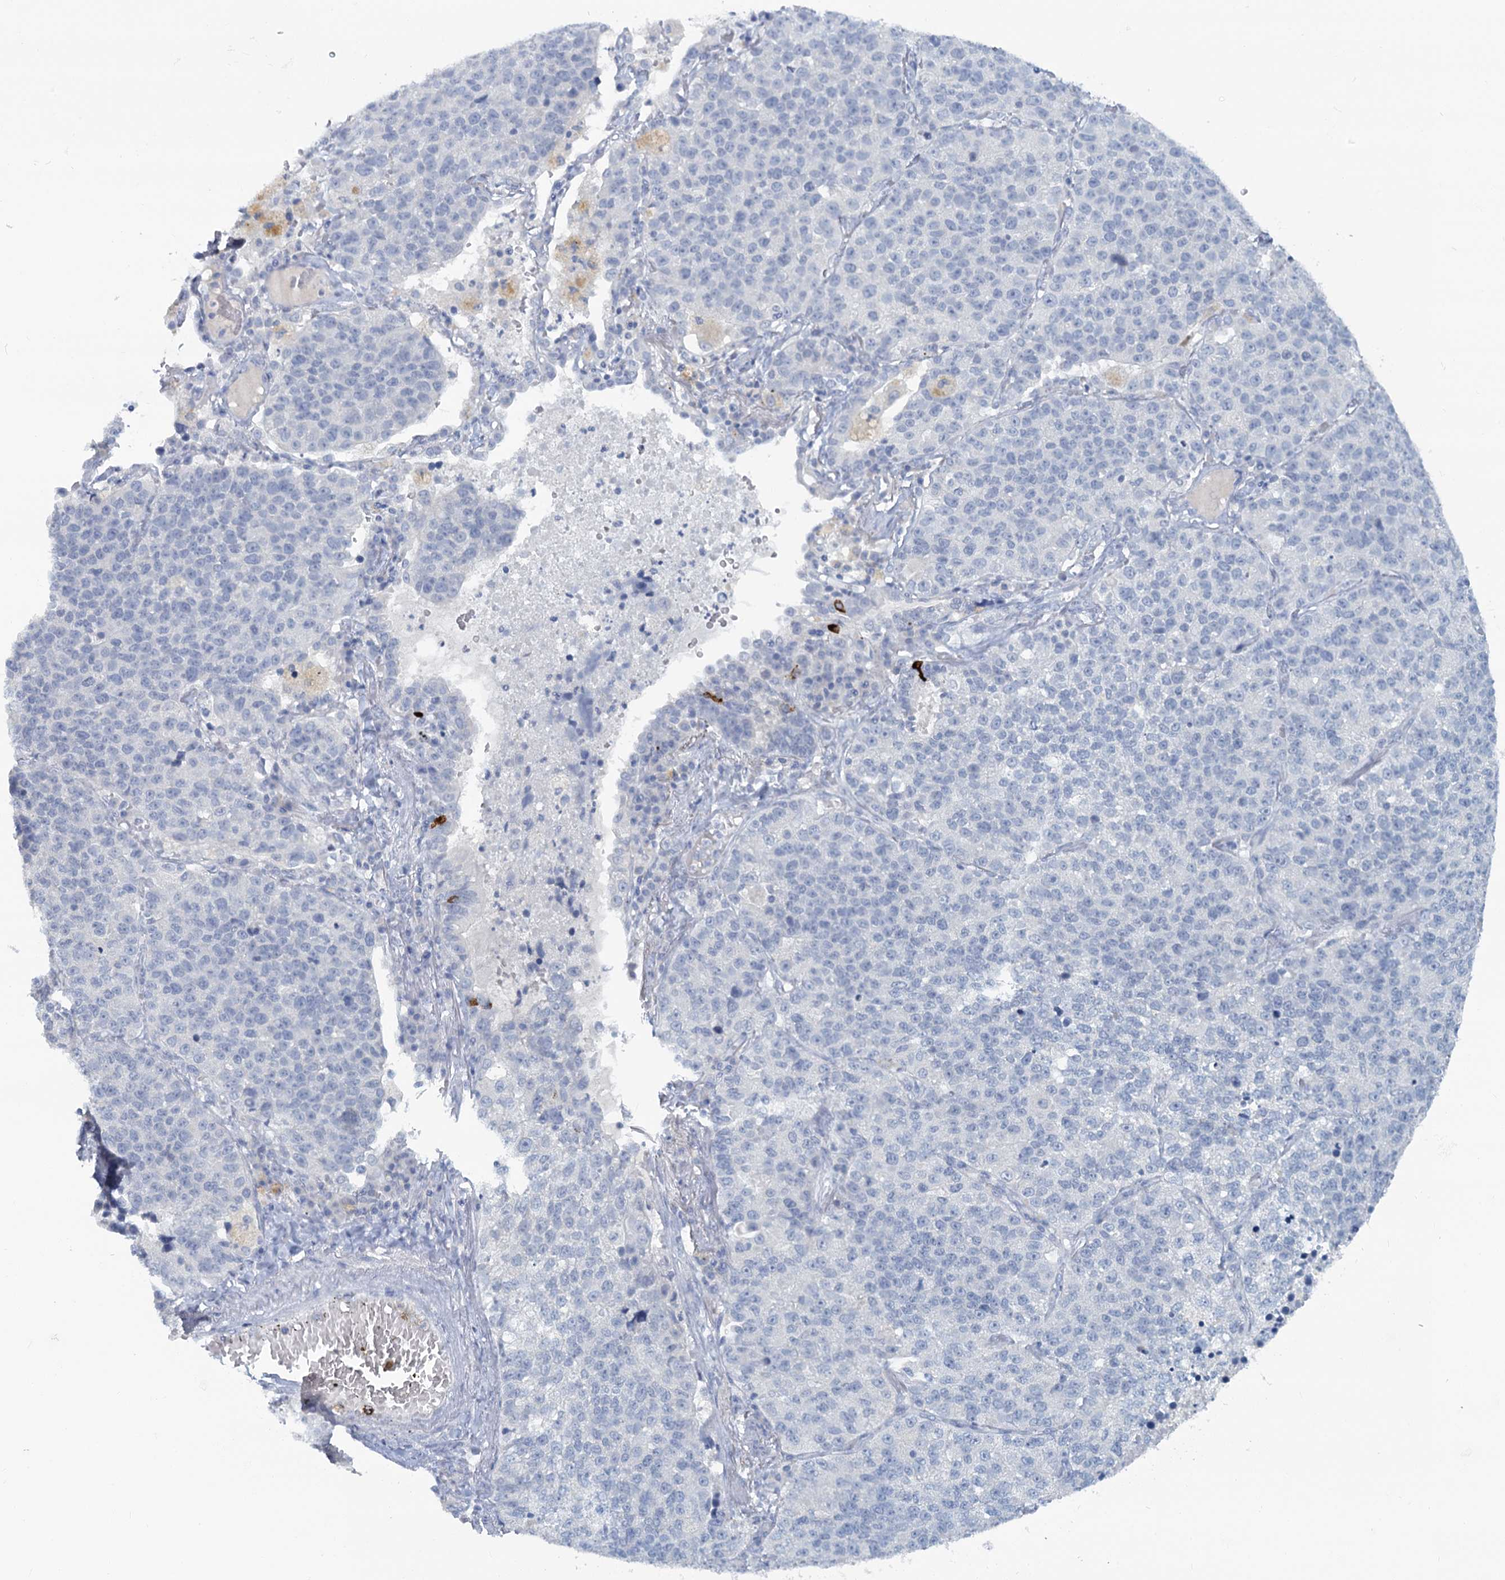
{"staining": {"intensity": "negative", "quantity": "none", "location": "none"}, "tissue": "lung cancer", "cell_type": "Tumor cells", "image_type": "cancer", "snomed": [{"axis": "morphology", "description": "Adenocarcinoma, NOS"}, {"axis": "topography", "description": "Lung"}], "caption": "IHC micrograph of human lung adenocarcinoma stained for a protein (brown), which demonstrates no staining in tumor cells. (Stains: DAB immunohistochemistry with hematoxylin counter stain, Microscopy: brightfield microscopy at high magnification).", "gene": "CHGA", "patient": {"sex": "male", "age": 49}}